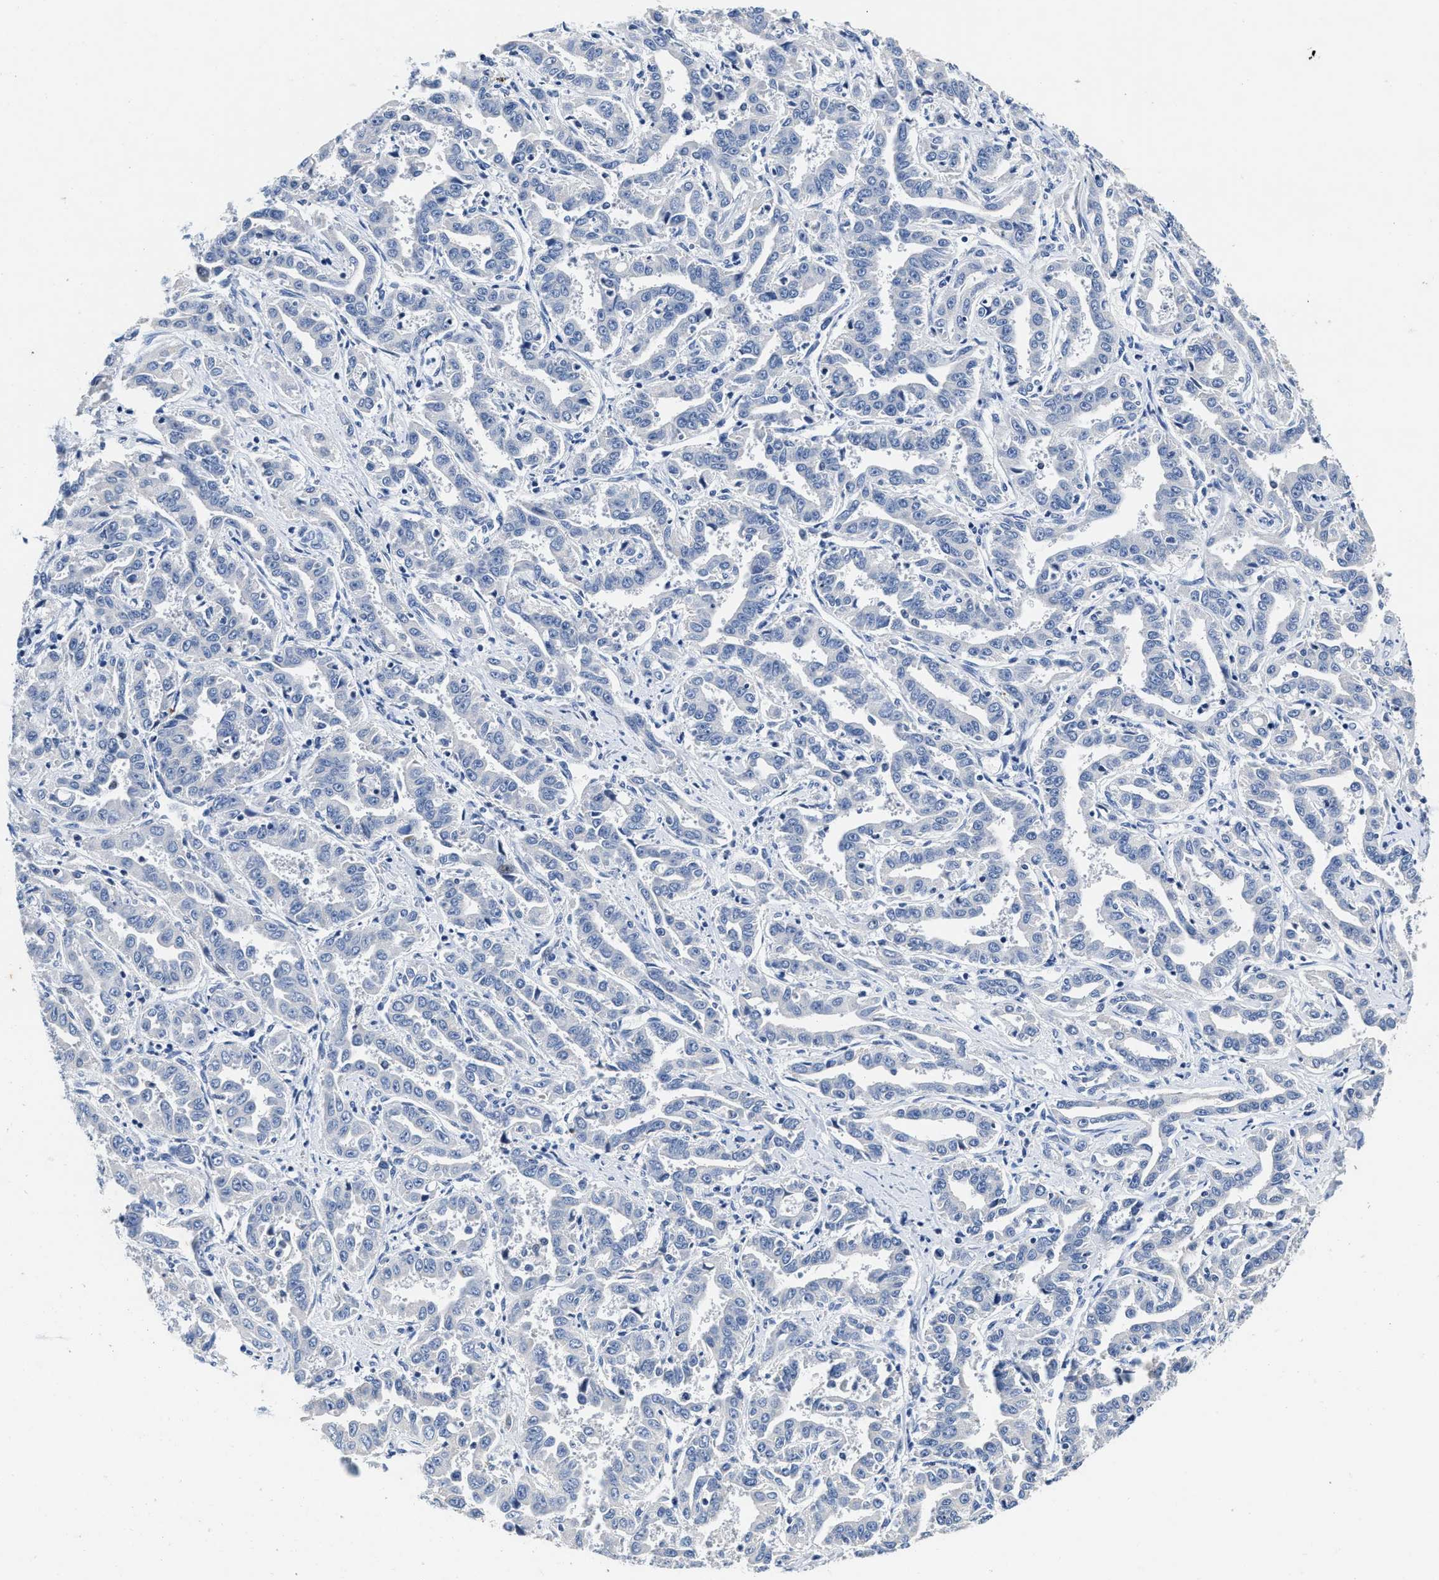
{"staining": {"intensity": "negative", "quantity": "none", "location": "none"}, "tissue": "liver cancer", "cell_type": "Tumor cells", "image_type": "cancer", "snomed": [{"axis": "morphology", "description": "Cholangiocarcinoma"}, {"axis": "topography", "description": "Liver"}], "caption": "DAB immunohistochemical staining of liver cancer displays no significant staining in tumor cells.", "gene": "FBLN2", "patient": {"sex": "male", "age": 59}}